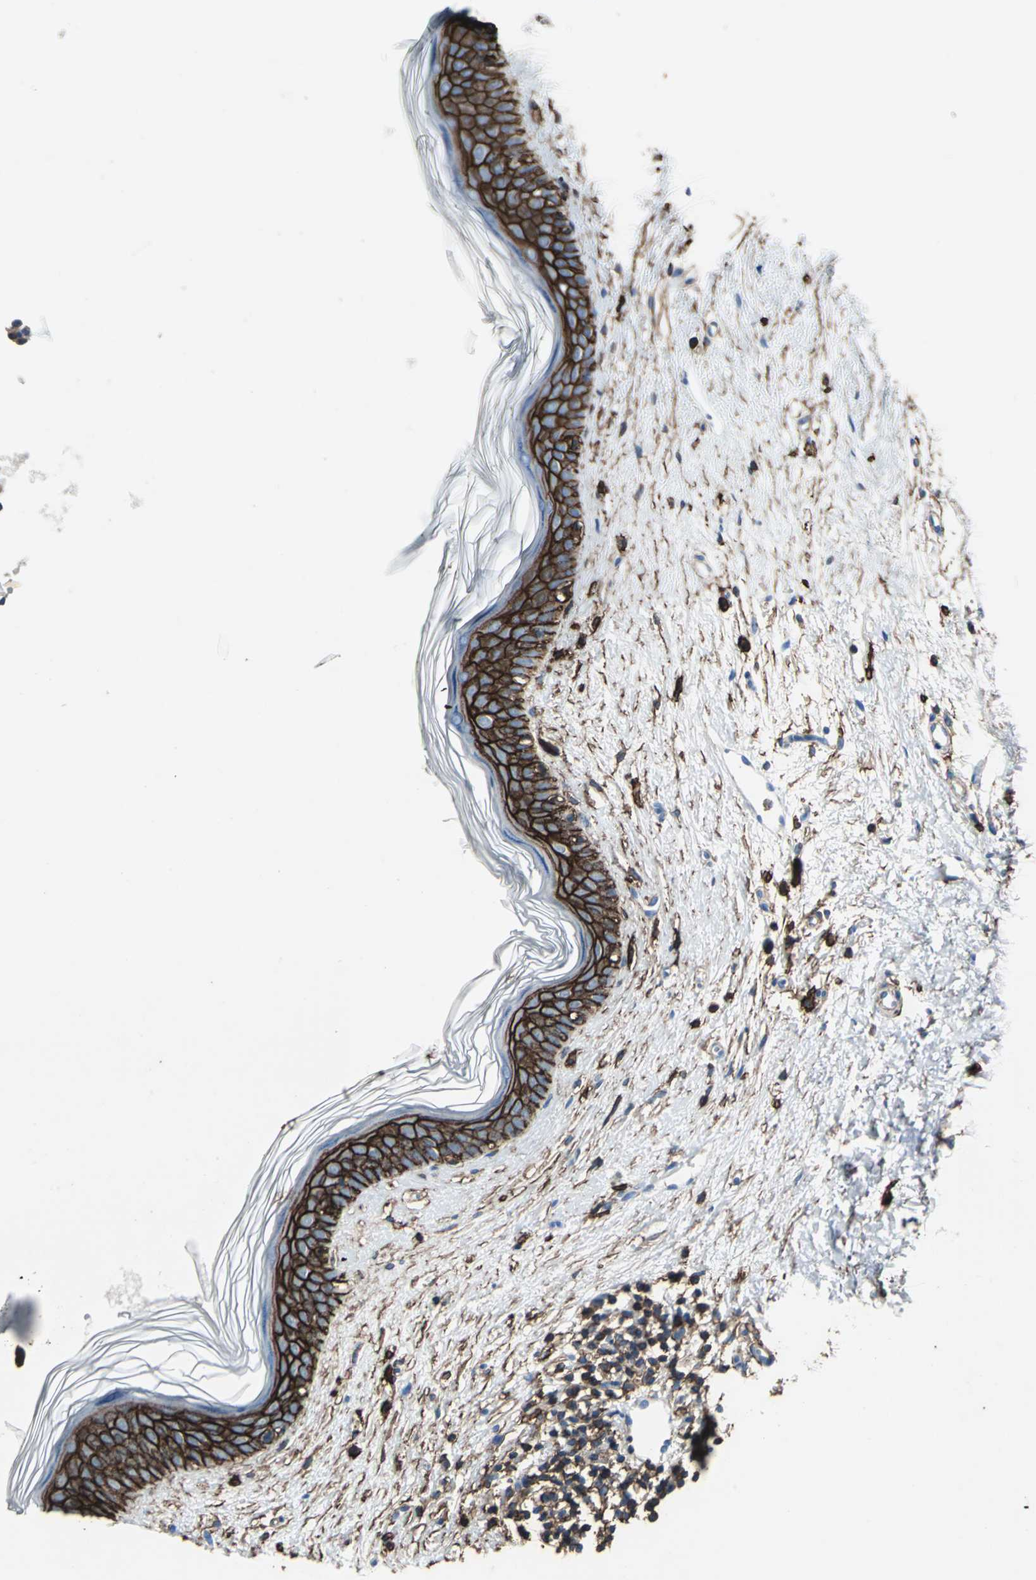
{"staining": {"intensity": "strong", "quantity": ">75%", "location": "cytoplasmic/membranous"}, "tissue": "skin cancer", "cell_type": "Tumor cells", "image_type": "cancer", "snomed": [{"axis": "morphology", "description": "Normal tissue, NOS"}, {"axis": "morphology", "description": "Basal cell carcinoma"}, {"axis": "topography", "description": "Skin"}], "caption": "Immunohistochemistry (IHC) histopathology image of neoplastic tissue: skin cancer stained using immunohistochemistry demonstrates high levels of strong protein expression localized specifically in the cytoplasmic/membranous of tumor cells, appearing as a cytoplasmic/membranous brown color.", "gene": "CD44", "patient": {"sex": "female", "age": 61}}